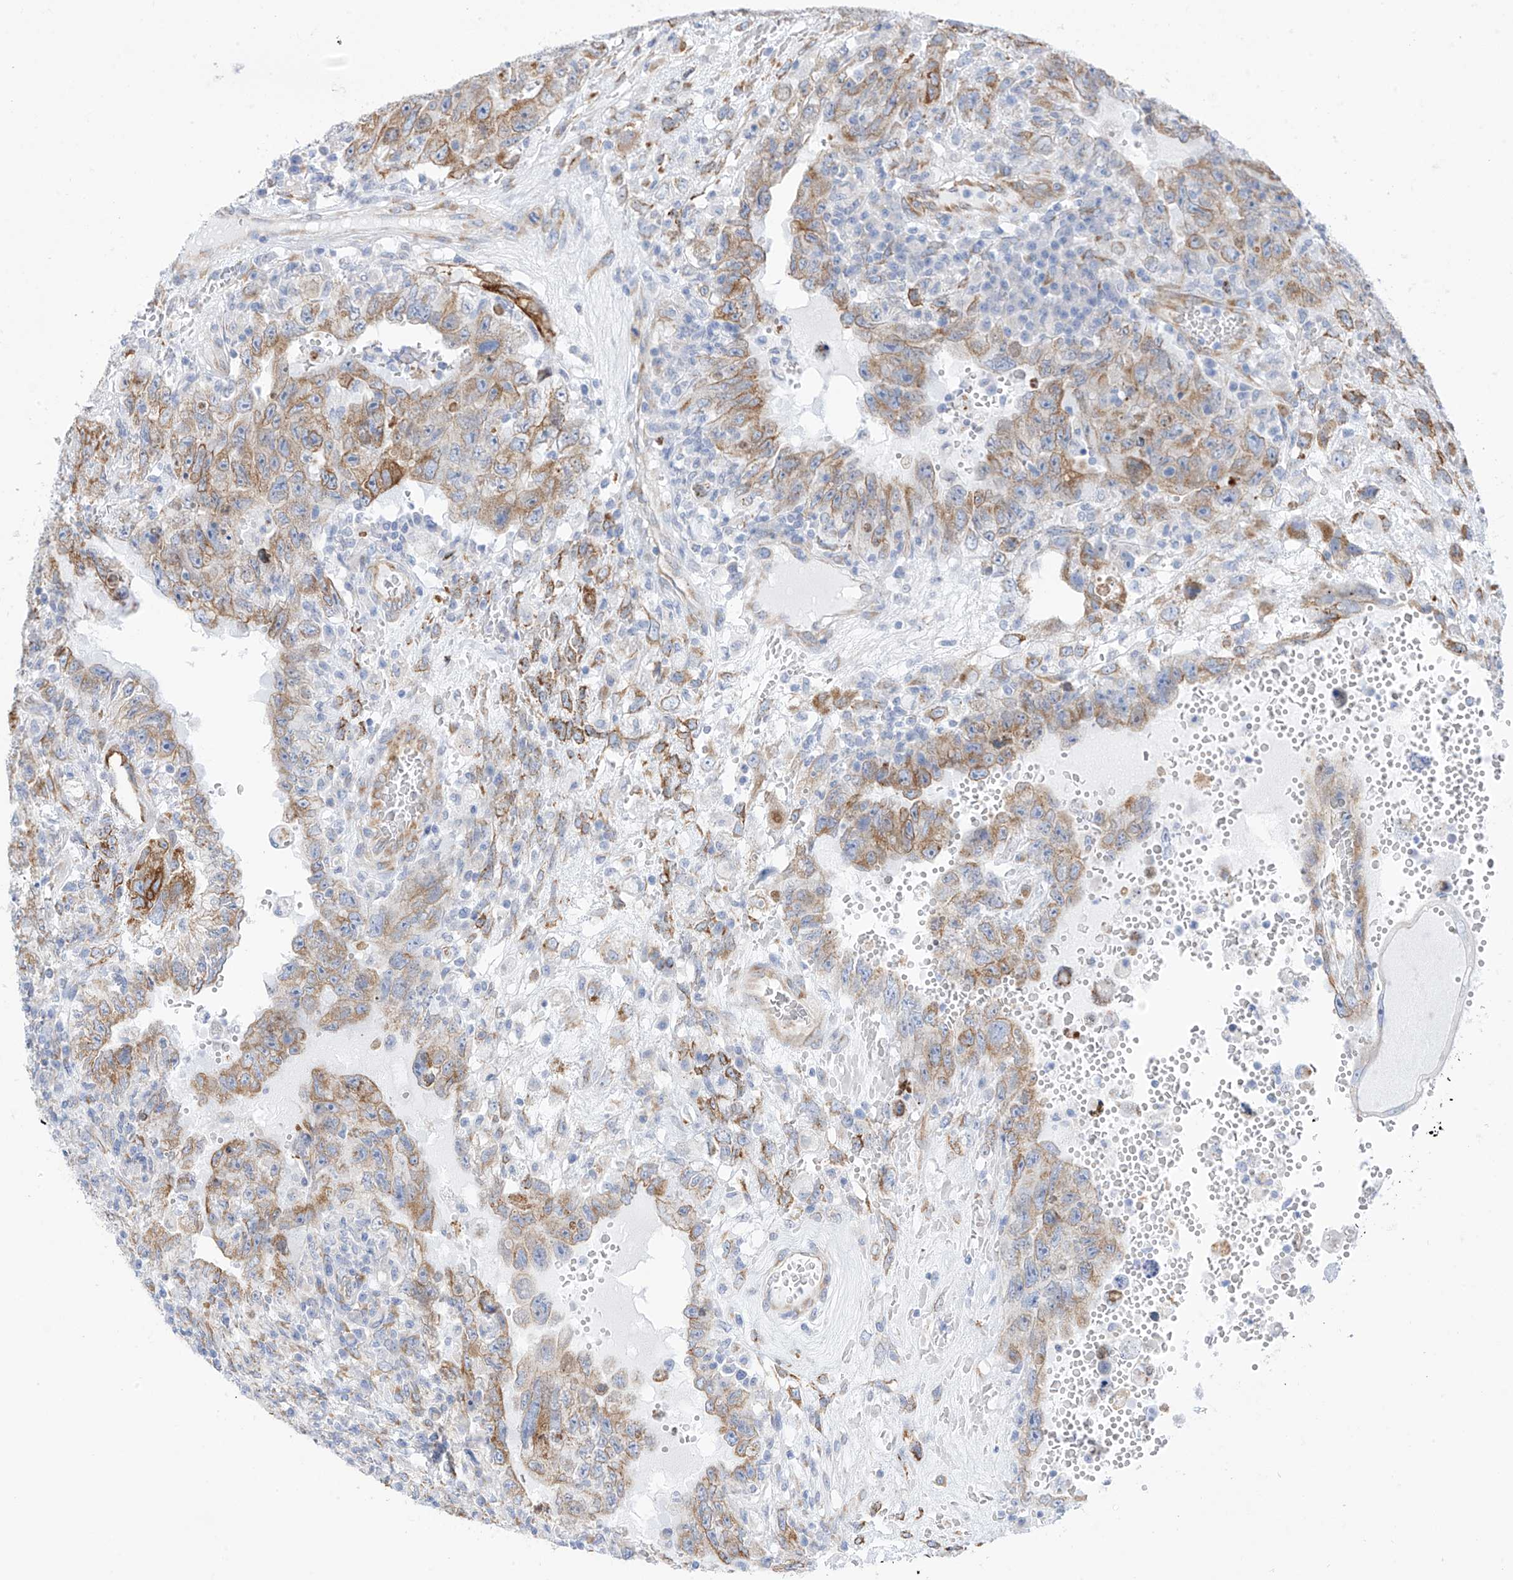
{"staining": {"intensity": "moderate", "quantity": ">75%", "location": "cytoplasmic/membranous"}, "tissue": "testis cancer", "cell_type": "Tumor cells", "image_type": "cancer", "snomed": [{"axis": "morphology", "description": "Carcinoma, Embryonal, NOS"}, {"axis": "topography", "description": "Testis"}], "caption": "Testis embryonal carcinoma stained for a protein (brown) displays moderate cytoplasmic/membranous positive positivity in approximately >75% of tumor cells.", "gene": "RCN2", "patient": {"sex": "male", "age": 26}}